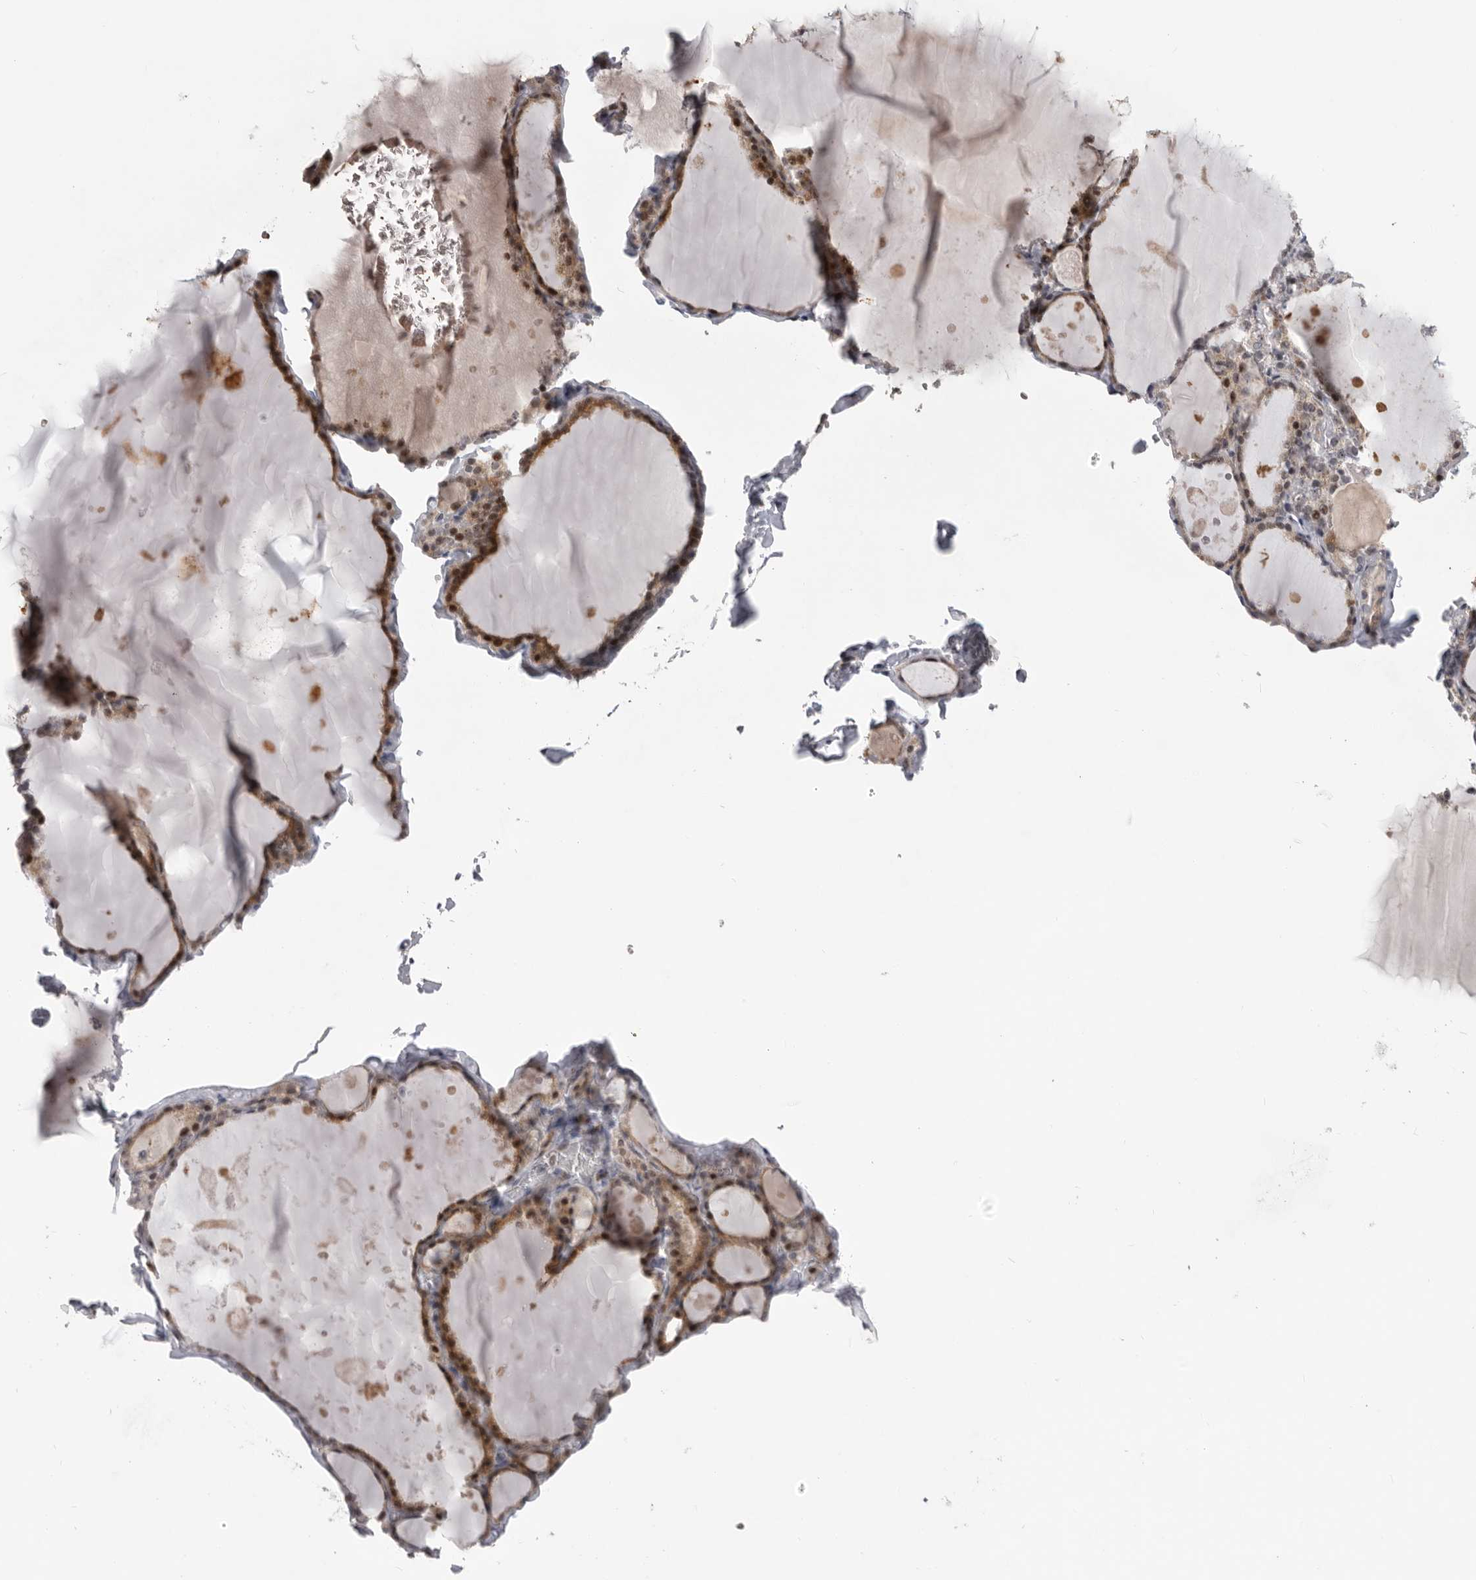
{"staining": {"intensity": "moderate", "quantity": "25%-75%", "location": "cytoplasmic/membranous,nuclear"}, "tissue": "thyroid gland", "cell_type": "Glandular cells", "image_type": "normal", "snomed": [{"axis": "morphology", "description": "Normal tissue, NOS"}, {"axis": "topography", "description": "Thyroid gland"}], "caption": "Benign thyroid gland was stained to show a protein in brown. There is medium levels of moderate cytoplasmic/membranous,nuclear expression in approximately 25%-75% of glandular cells. Using DAB (3,3'-diaminobenzidine) (brown) and hematoxylin (blue) stains, captured at high magnification using brightfield microscopy.", "gene": "PCMTD1", "patient": {"sex": "male", "age": 56}}